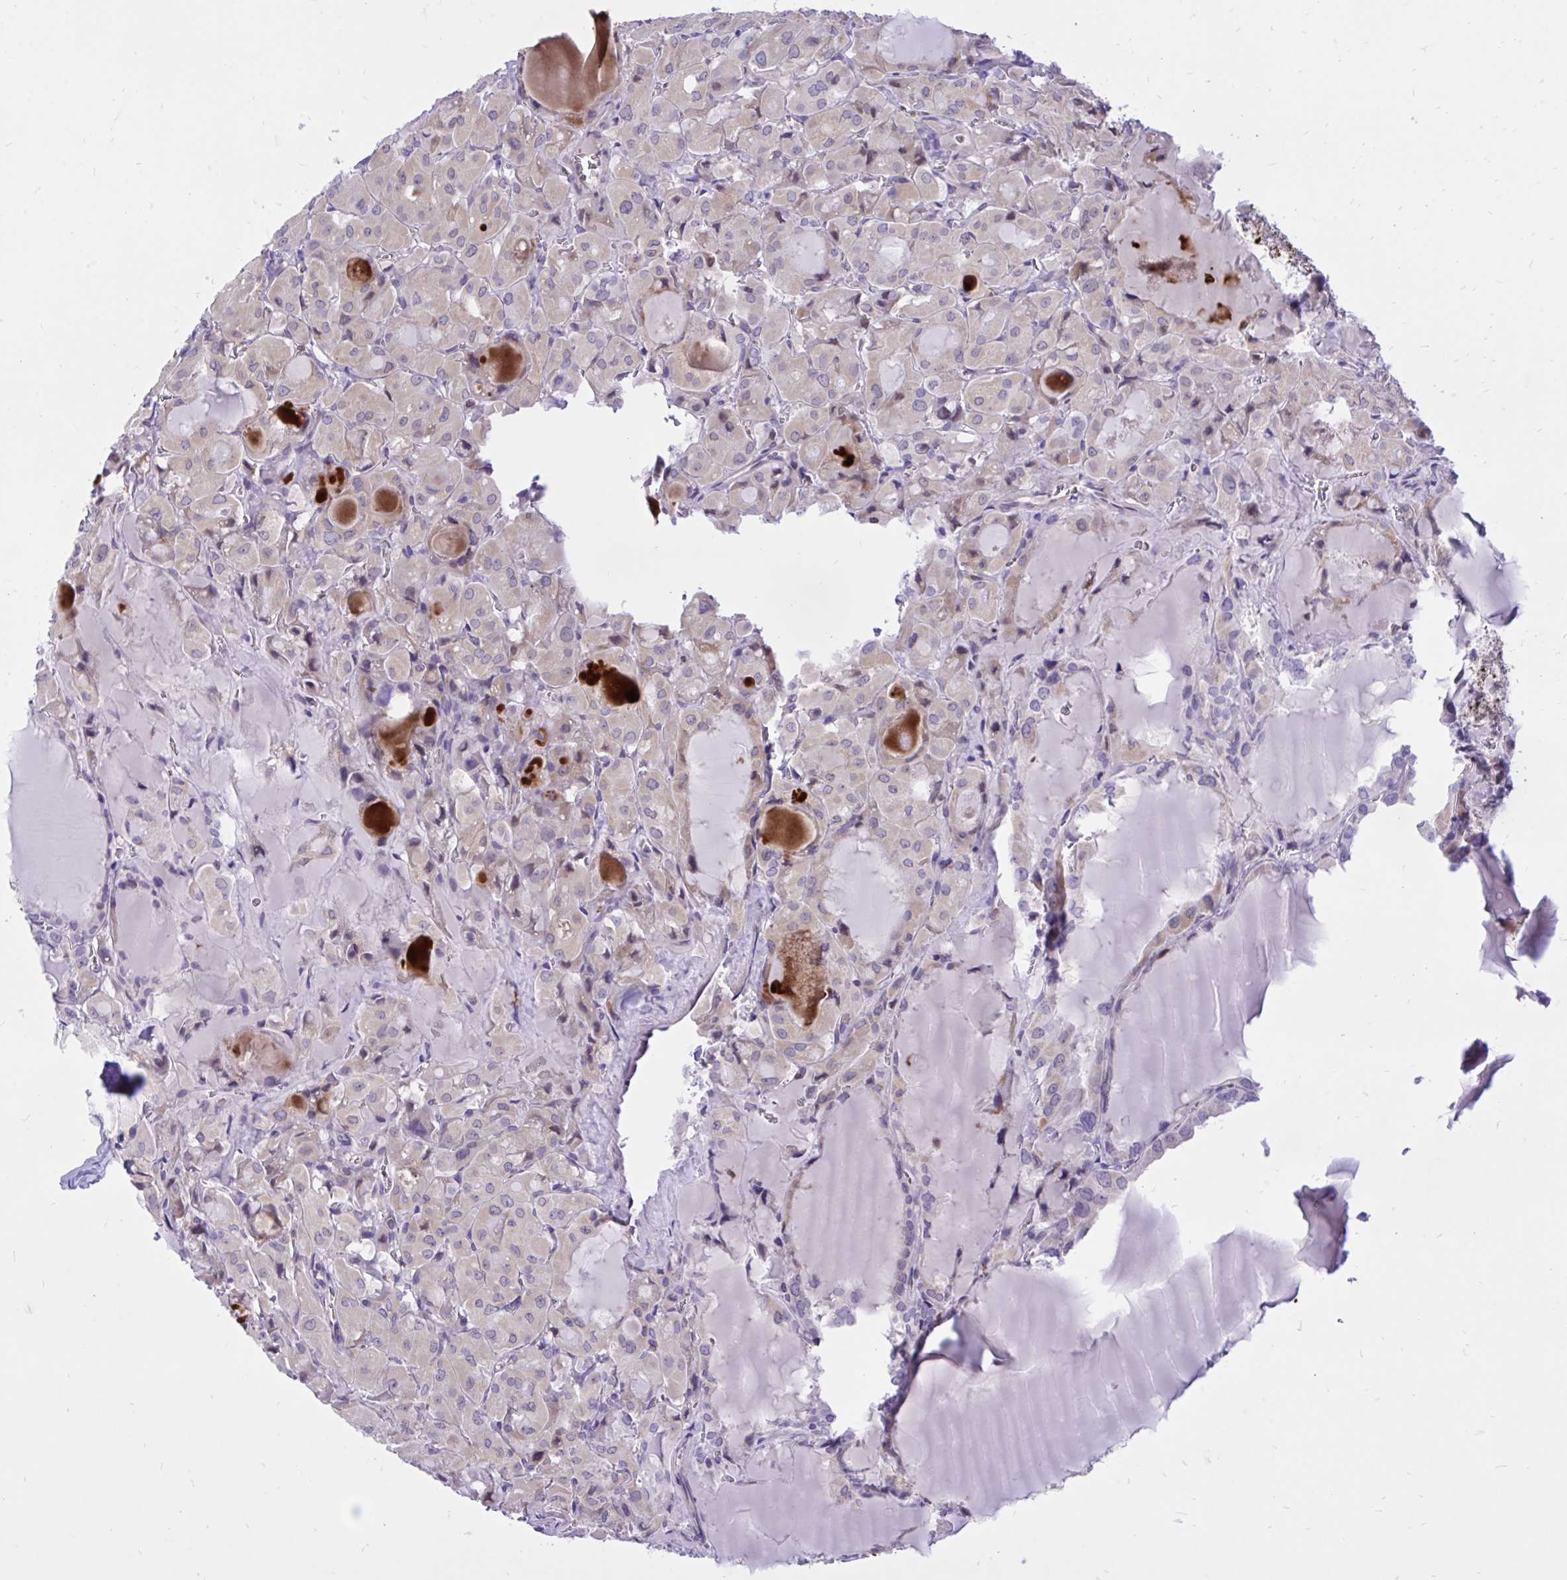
{"staining": {"intensity": "weak", "quantity": "<25%", "location": "cytoplasmic/membranous"}, "tissue": "thyroid cancer", "cell_type": "Tumor cells", "image_type": "cancer", "snomed": [{"axis": "morphology", "description": "Papillary adenocarcinoma, NOS"}, {"axis": "topography", "description": "Thyroid gland"}], "caption": "A histopathology image of thyroid papillary adenocarcinoma stained for a protein exhibits no brown staining in tumor cells.", "gene": "CXCL8", "patient": {"sex": "male", "age": 87}}